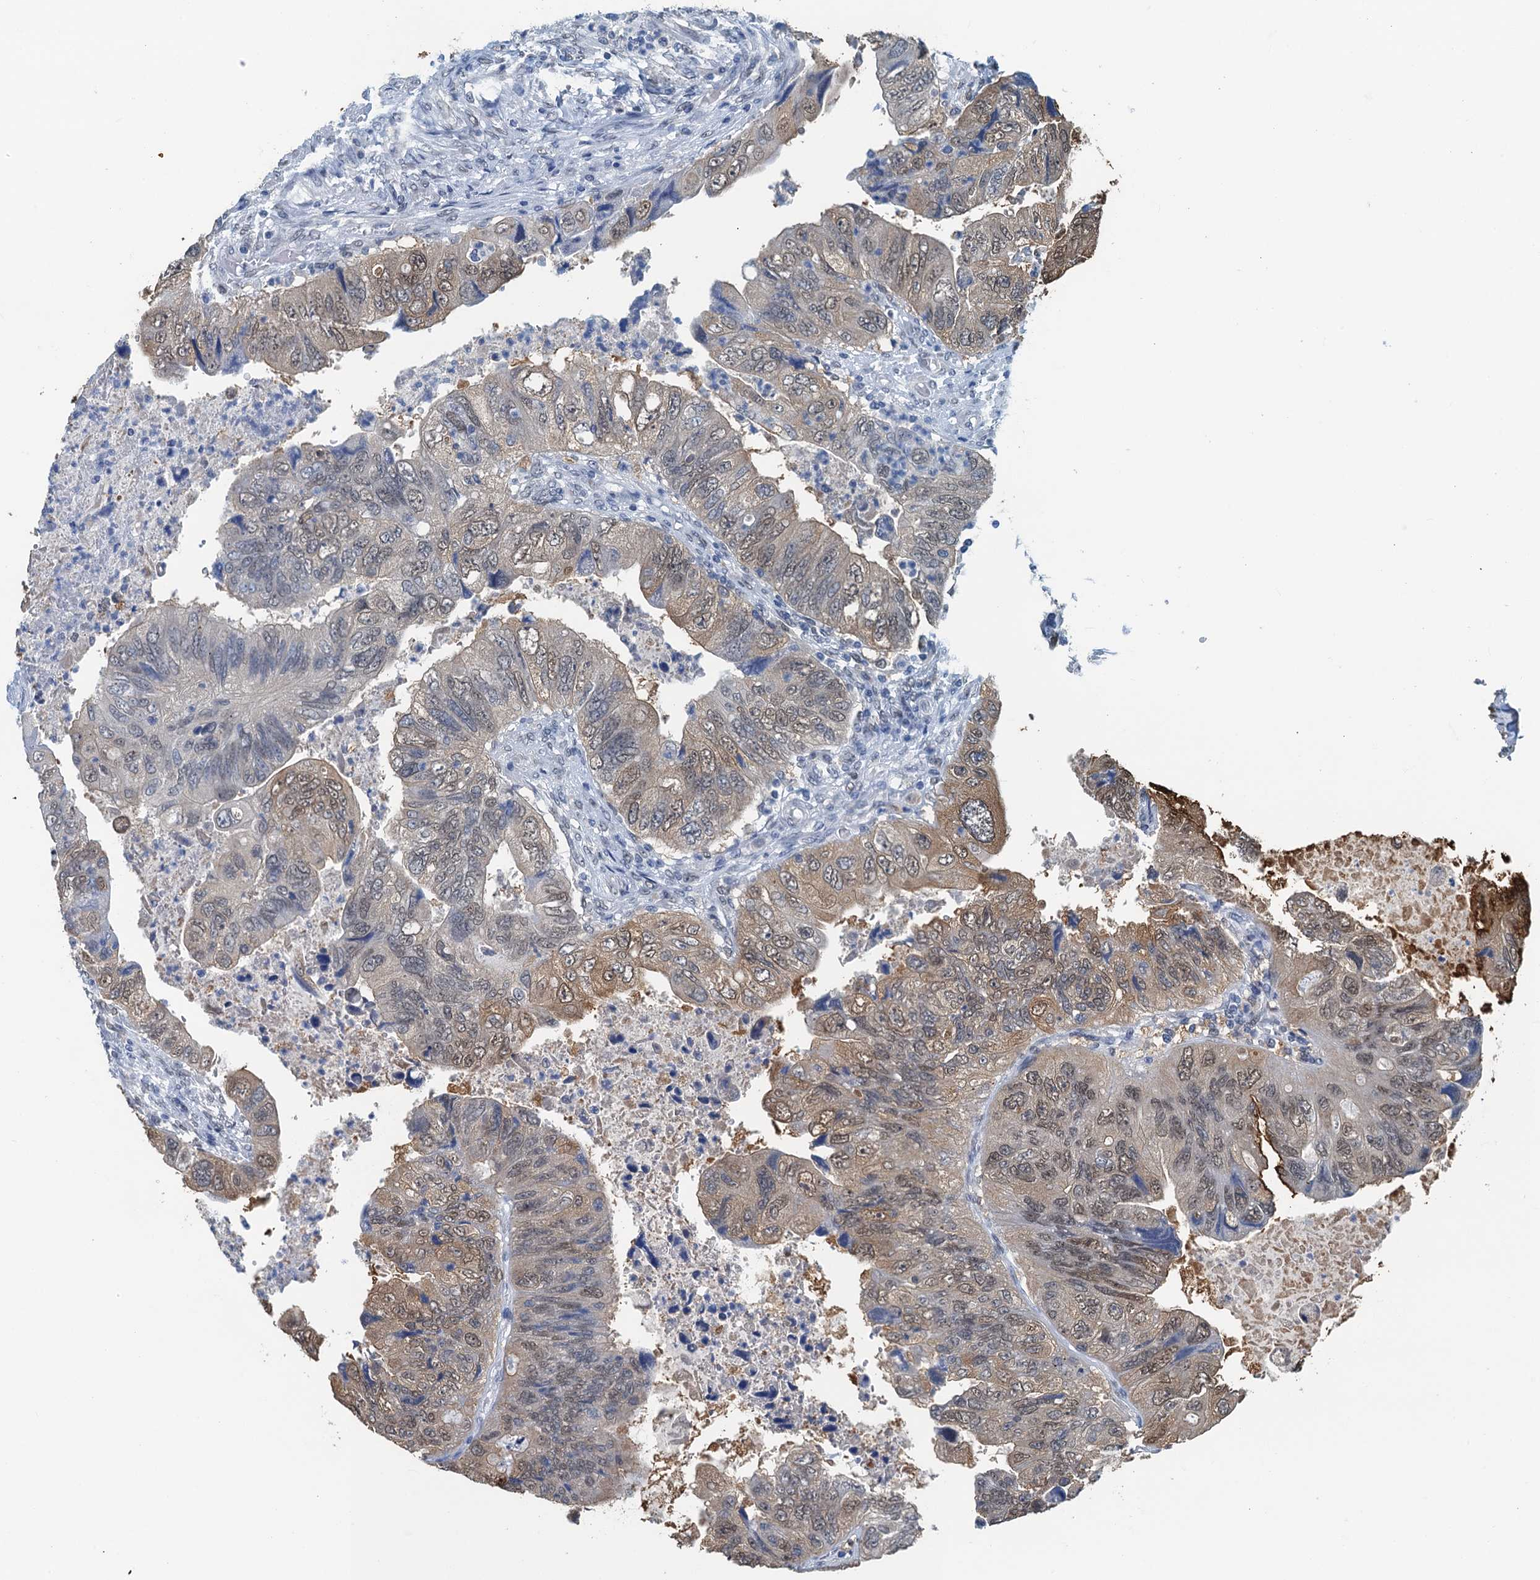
{"staining": {"intensity": "weak", "quantity": "25%-75%", "location": "cytoplasmic/membranous,nuclear"}, "tissue": "colorectal cancer", "cell_type": "Tumor cells", "image_type": "cancer", "snomed": [{"axis": "morphology", "description": "Adenocarcinoma, NOS"}, {"axis": "topography", "description": "Rectum"}], "caption": "Immunohistochemistry (IHC) image of adenocarcinoma (colorectal) stained for a protein (brown), which exhibits low levels of weak cytoplasmic/membranous and nuclear expression in approximately 25%-75% of tumor cells.", "gene": "AHCY", "patient": {"sex": "male", "age": 63}}